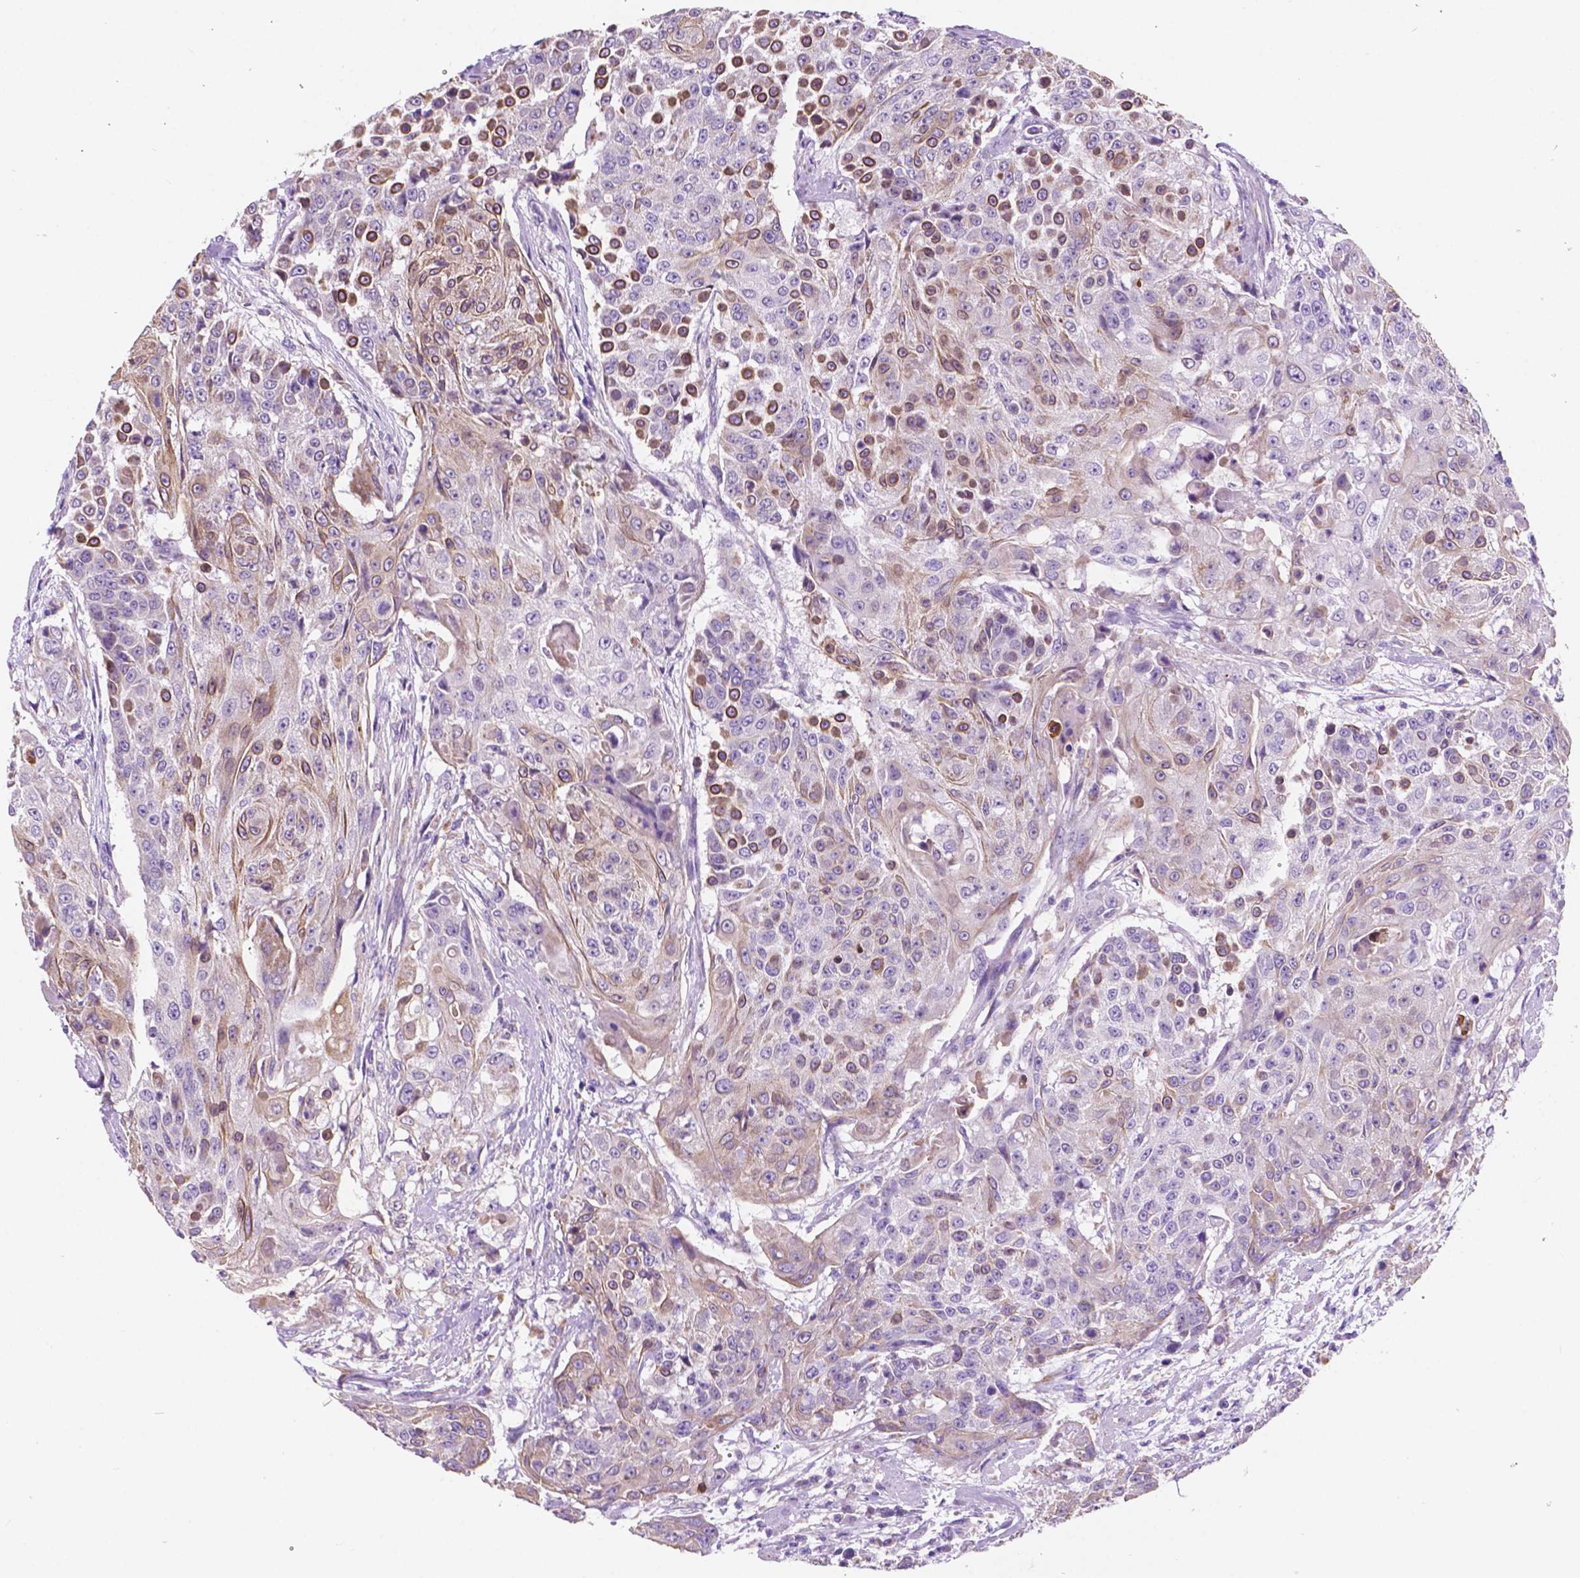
{"staining": {"intensity": "weak", "quantity": "<25%", "location": "cytoplasmic/membranous"}, "tissue": "urothelial cancer", "cell_type": "Tumor cells", "image_type": "cancer", "snomed": [{"axis": "morphology", "description": "Urothelial carcinoma, High grade"}, {"axis": "topography", "description": "Urinary bladder"}], "caption": "This is an IHC micrograph of urothelial carcinoma (high-grade). There is no staining in tumor cells.", "gene": "TRPV5", "patient": {"sex": "female", "age": 63}}